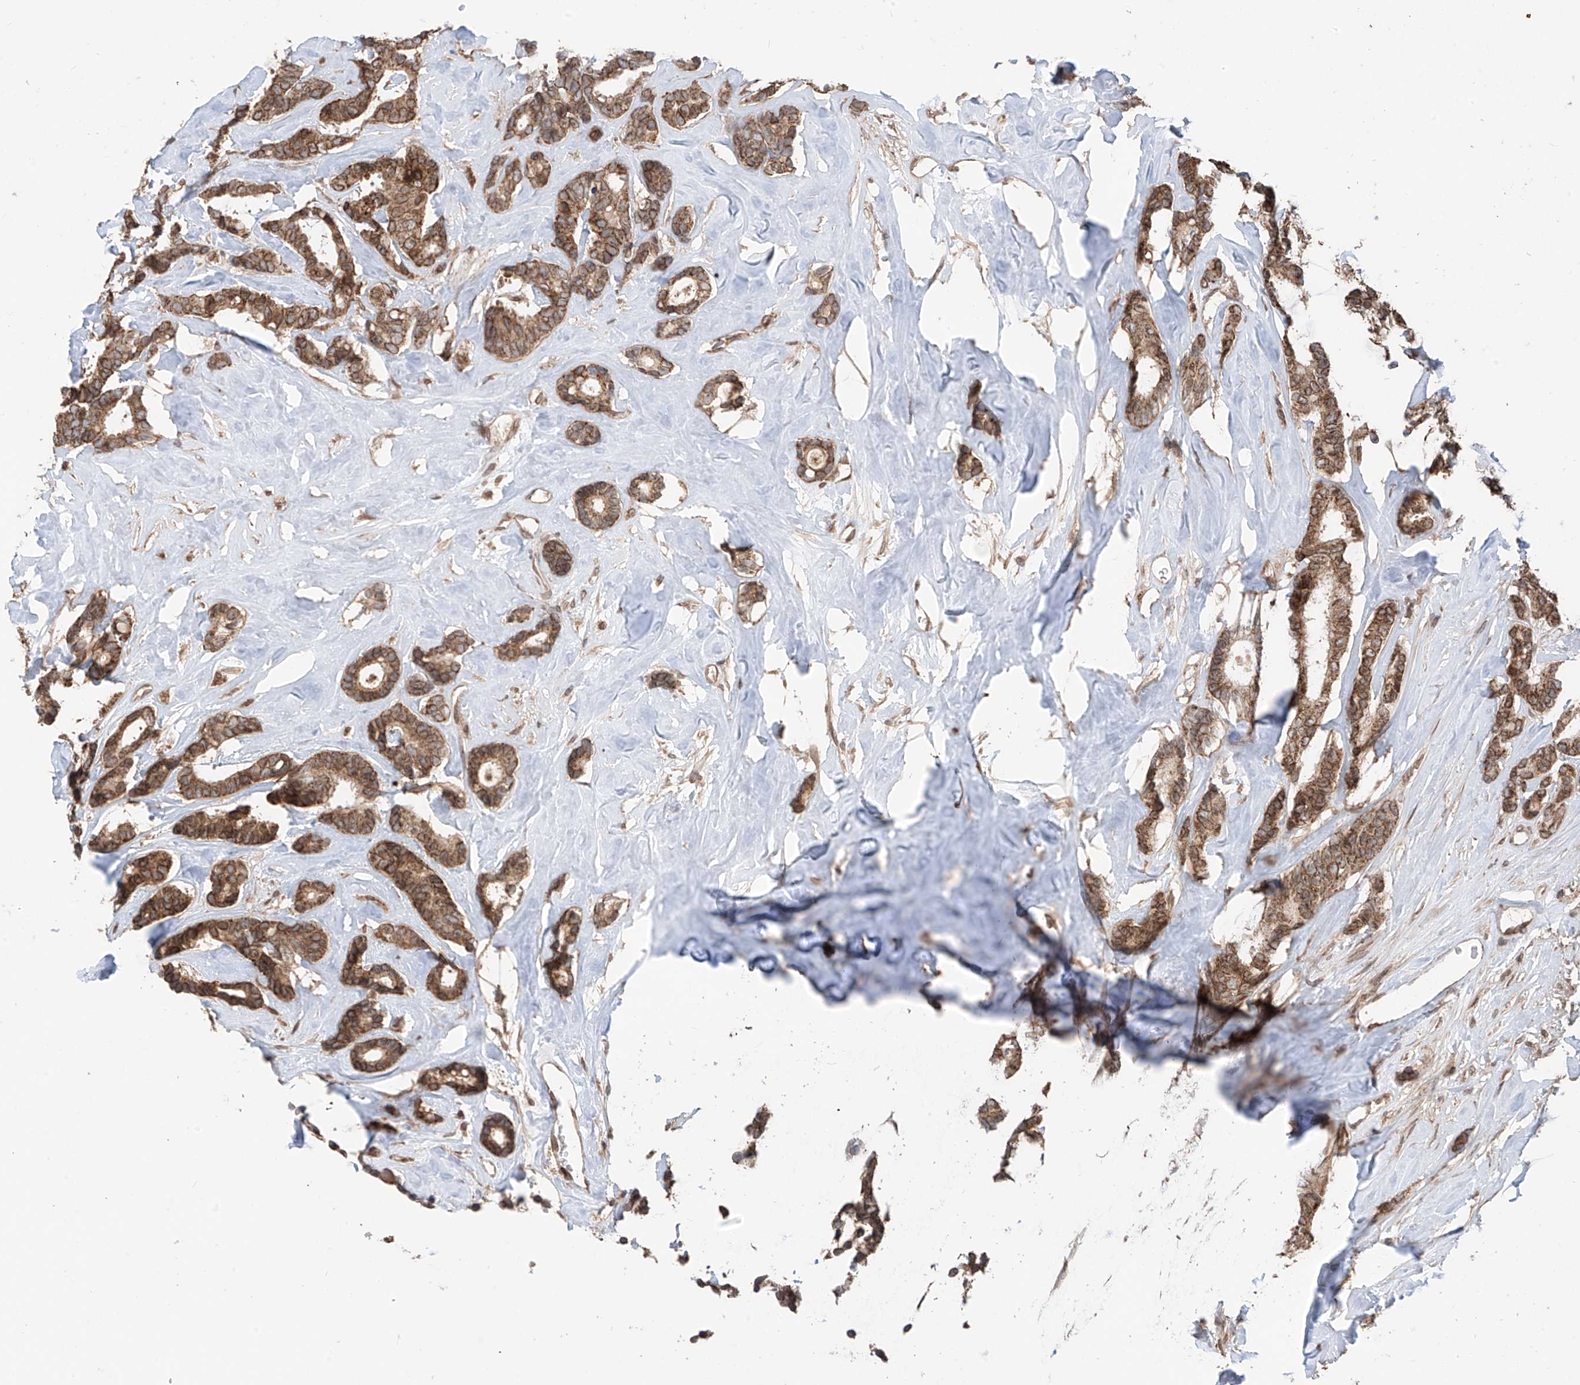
{"staining": {"intensity": "moderate", "quantity": ">75%", "location": "cytoplasmic/membranous,nuclear"}, "tissue": "breast cancer", "cell_type": "Tumor cells", "image_type": "cancer", "snomed": [{"axis": "morphology", "description": "Duct carcinoma"}, {"axis": "topography", "description": "Breast"}], "caption": "This histopathology image exhibits breast cancer (intraductal carcinoma) stained with immunohistochemistry (IHC) to label a protein in brown. The cytoplasmic/membranous and nuclear of tumor cells show moderate positivity for the protein. Nuclei are counter-stained blue.", "gene": "AHCTF1", "patient": {"sex": "female", "age": 40}}